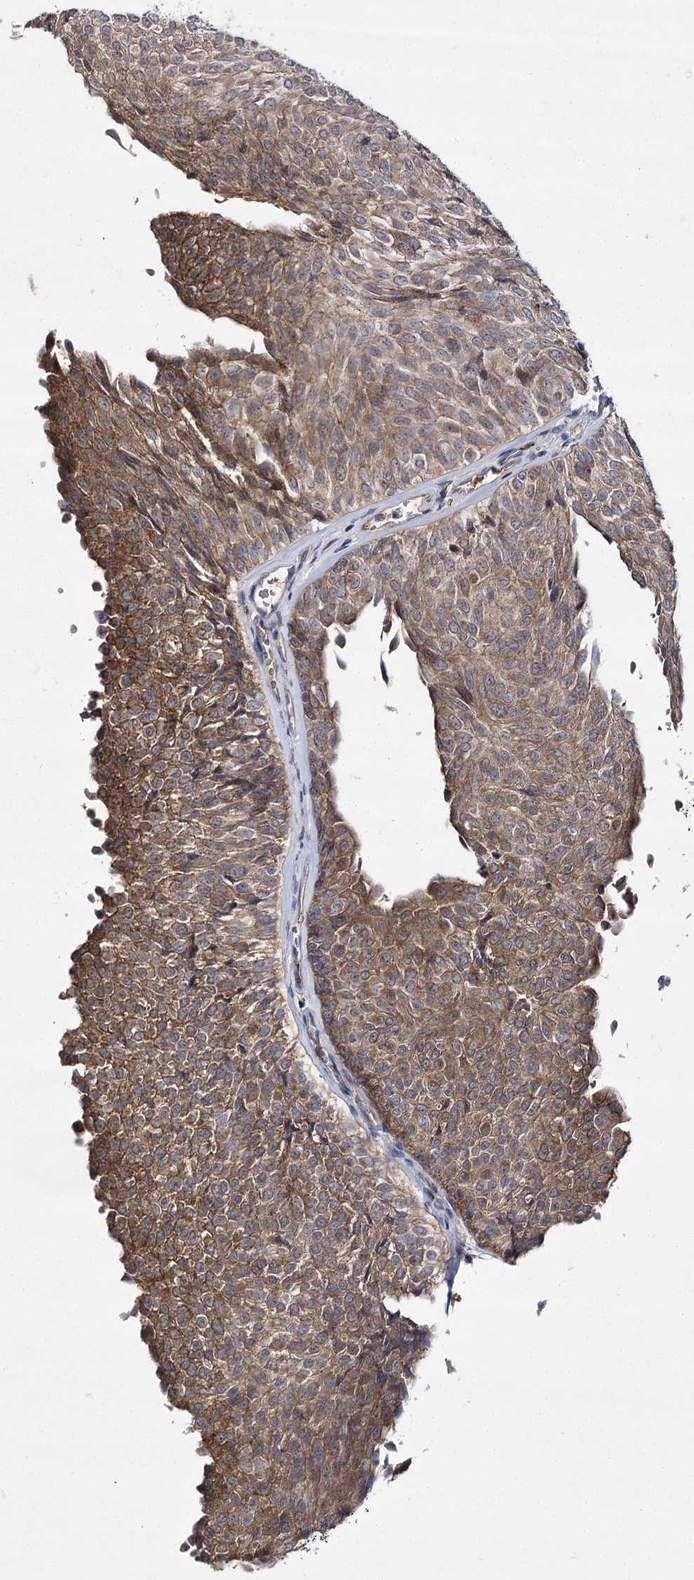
{"staining": {"intensity": "moderate", "quantity": ">75%", "location": "cytoplasmic/membranous"}, "tissue": "urothelial cancer", "cell_type": "Tumor cells", "image_type": "cancer", "snomed": [{"axis": "morphology", "description": "Urothelial carcinoma, Low grade"}, {"axis": "topography", "description": "Urinary bladder"}], "caption": "The image displays immunohistochemical staining of low-grade urothelial carcinoma. There is moderate cytoplasmic/membranous staining is appreciated in approximately >75% of tumor cells. The protein is stained brown, and the nuclei are stained in blue (DAB (3,3'-diaminobenzidine) IHC with brightfield microscopy, high magnification).", "gene": "ARHGAP32", "patient": {"sex": "male", "age": 78}}